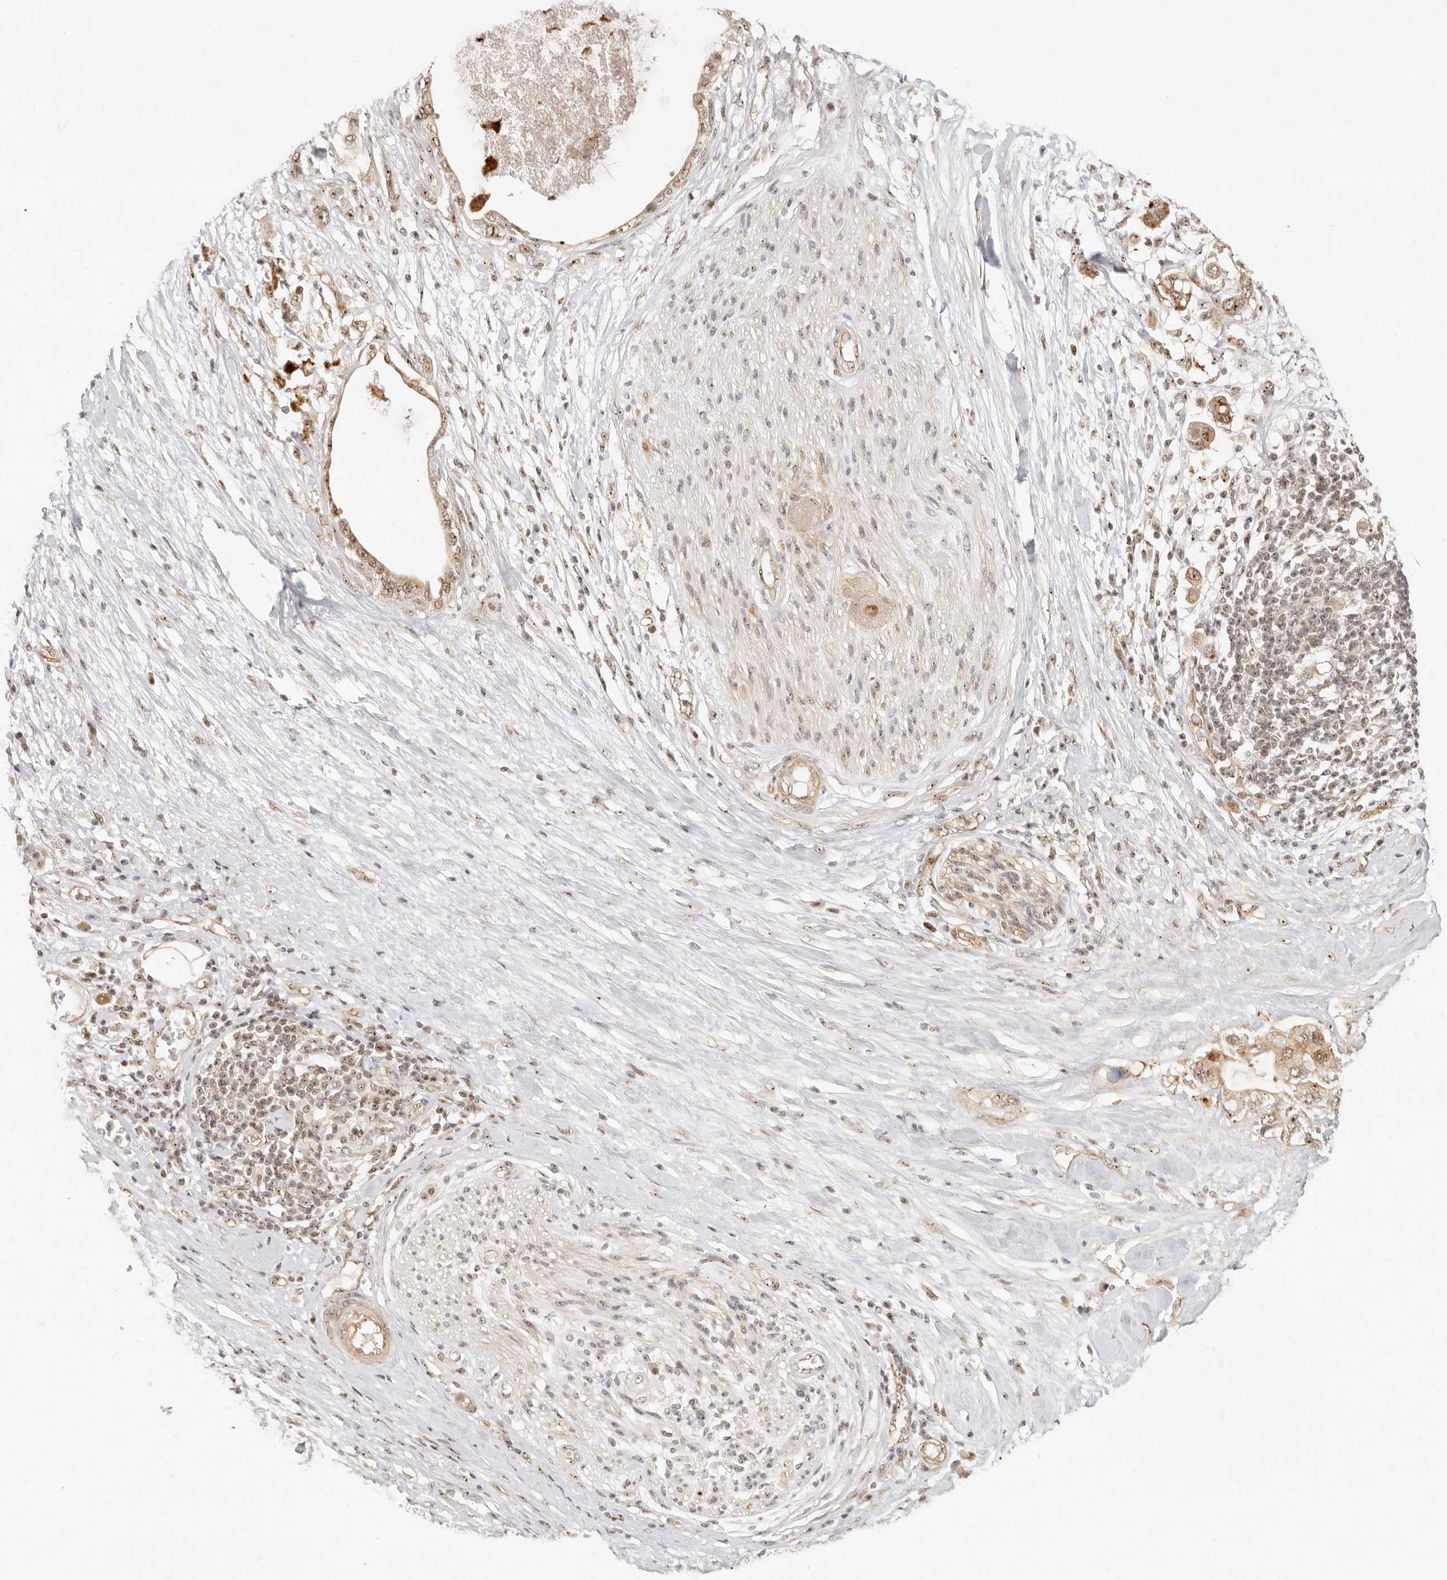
{"staining": {"intensity": "moderate", "quantity": ">75%", "location": "nuclear"}, "tissue": "pancreatic cancer", "cell_type": "Tumor cells", "image_type": "cancer", "snomed": [{"axis": "morphology", "description": "Adenocarcinoma, NOS"}, {"axis": "topography", "description": "Pancreas"}], "caption": "Tumor cells show medium levels of moderate nuclear staining in about >75% of cells in pancreatic adenocarcinoma.", "gene": "BAP1", "patient": {"sex": "female", "age": 56}}